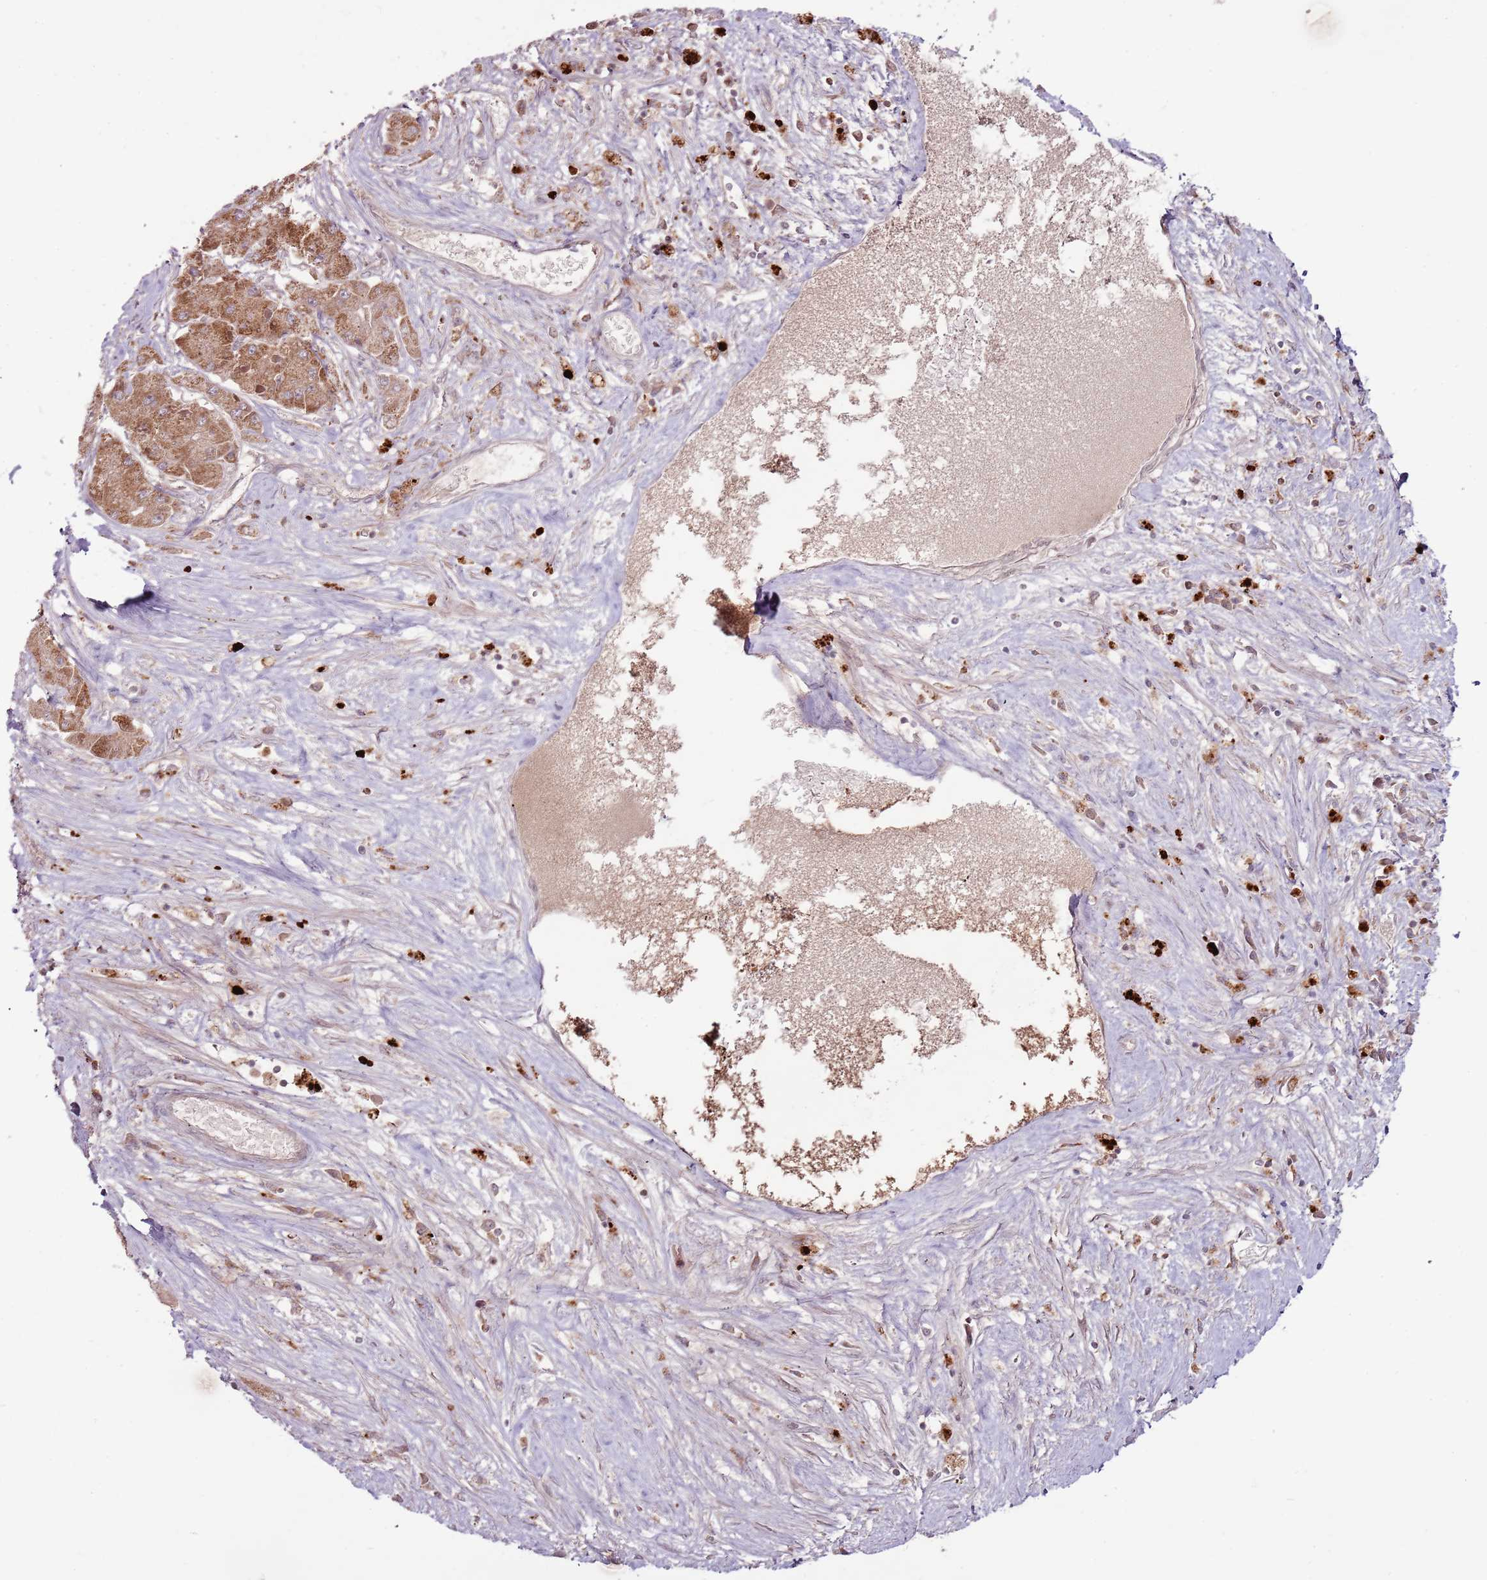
{"staining": {"intensity": "moderate", "quantity": ">75%", "location": "cytoplasmic/membranous"}, "tissue": "liver cancer", "cell_type": "Tumor cells", "image_type": "cancer", "snomed": [{"axis": "morphology", "description": "Carcinoma, Hepatocellular, NOS"}, {"axis": "topography", "description": "Liver"}], "caption": "A medium amount of moderate cytoplasmic/membranous staining is identified in about >75% of tumor cells in liver hepatocellular carcinoma tissue.", "gene": "ULK3", "patient": {"sex": "female", "age": 73}}